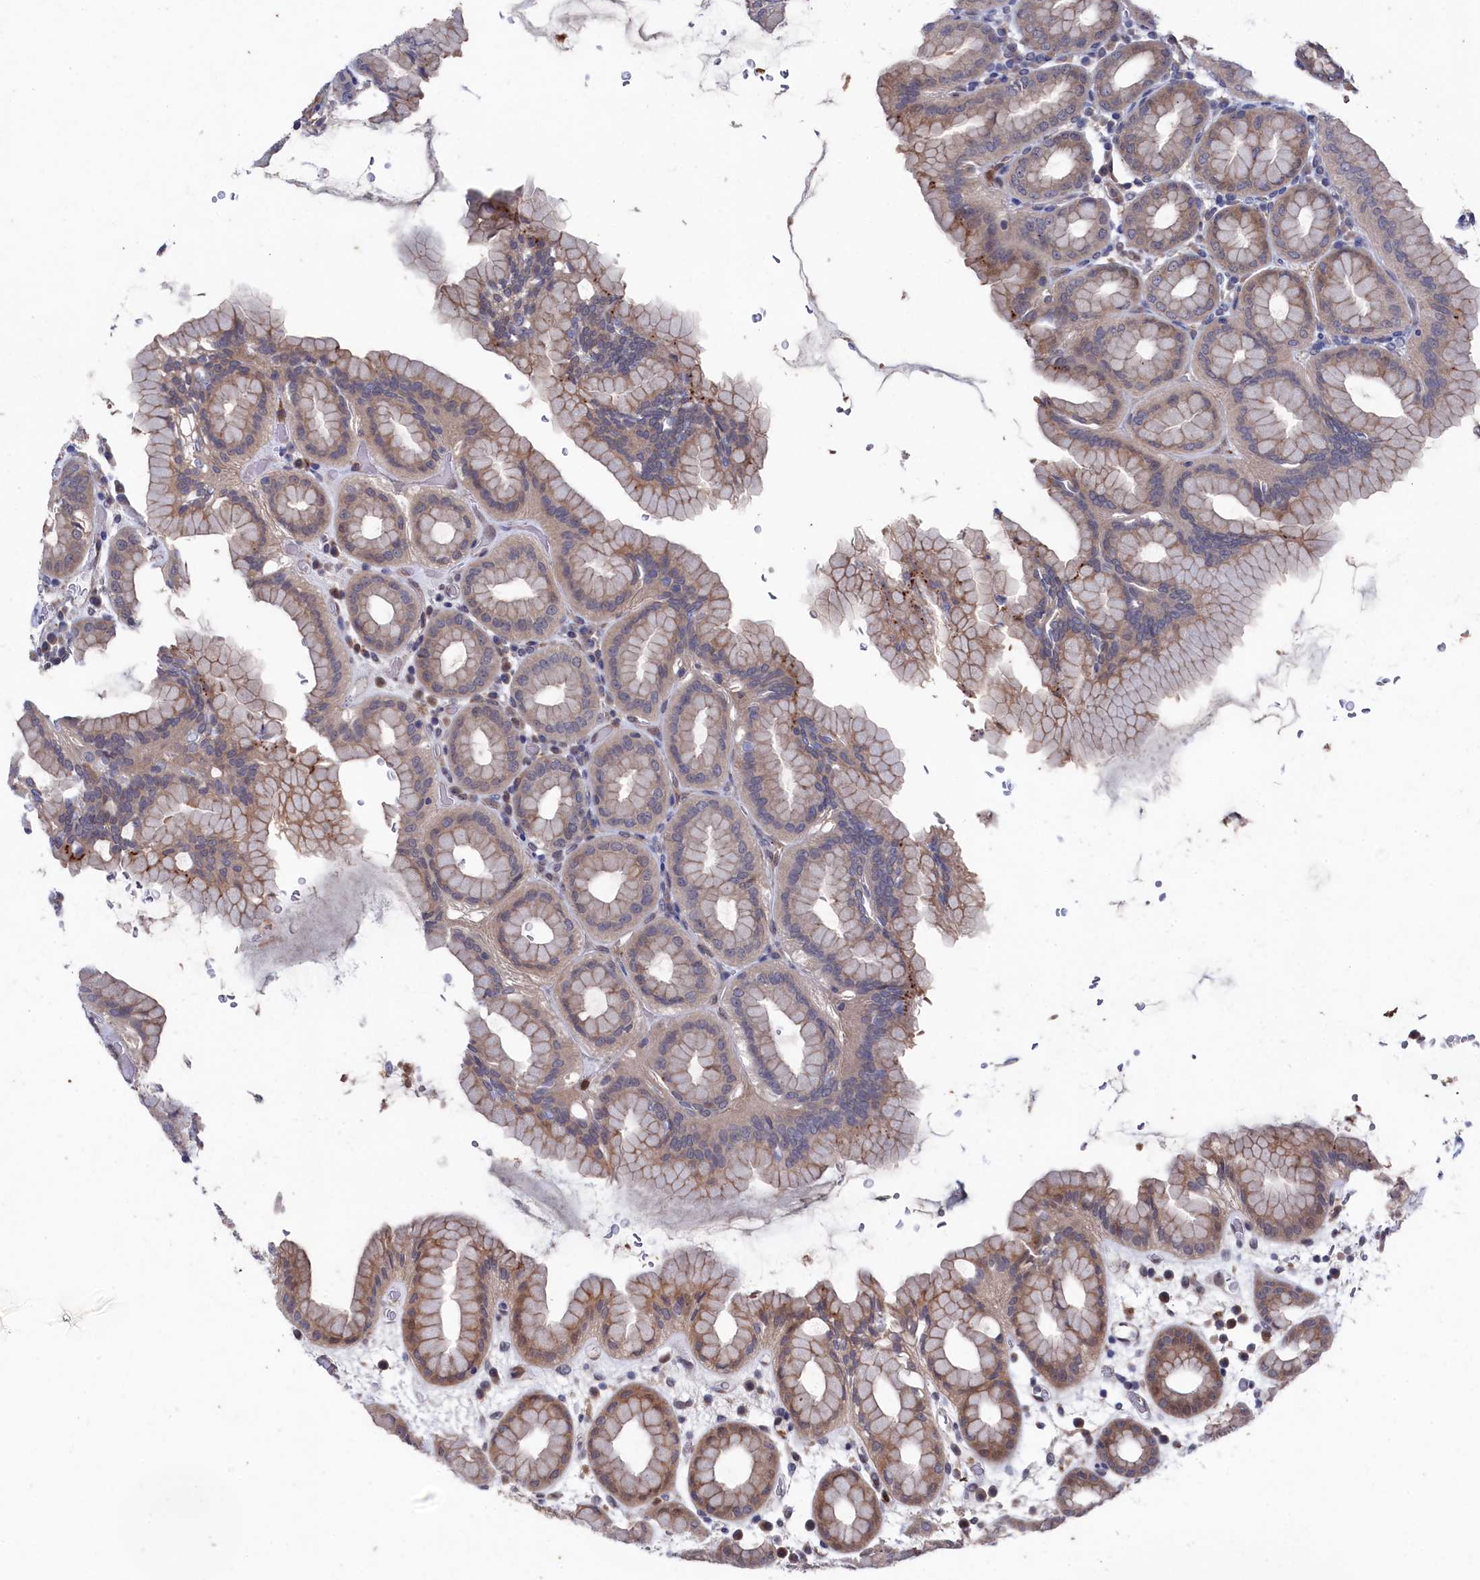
{"staining": {"intensity": "moderate", "quantity": "<25%", "location": "cytoplasmic/membranous,nuclear"}, "tissue": "stomach", "cell_type": "Glandular cells", "image_type": "normal", "snomed": [{"axis": "morphology", "description": "Normal tissue, NOS"}, {"axis": "topography", "description": "Stomach, upper"}], "caption": "Human stomach stained with a protein marker exhibits moderate staining in glandular cells.", "gene": "RNH1", "patient": {"sex": "male", "age": 68}}